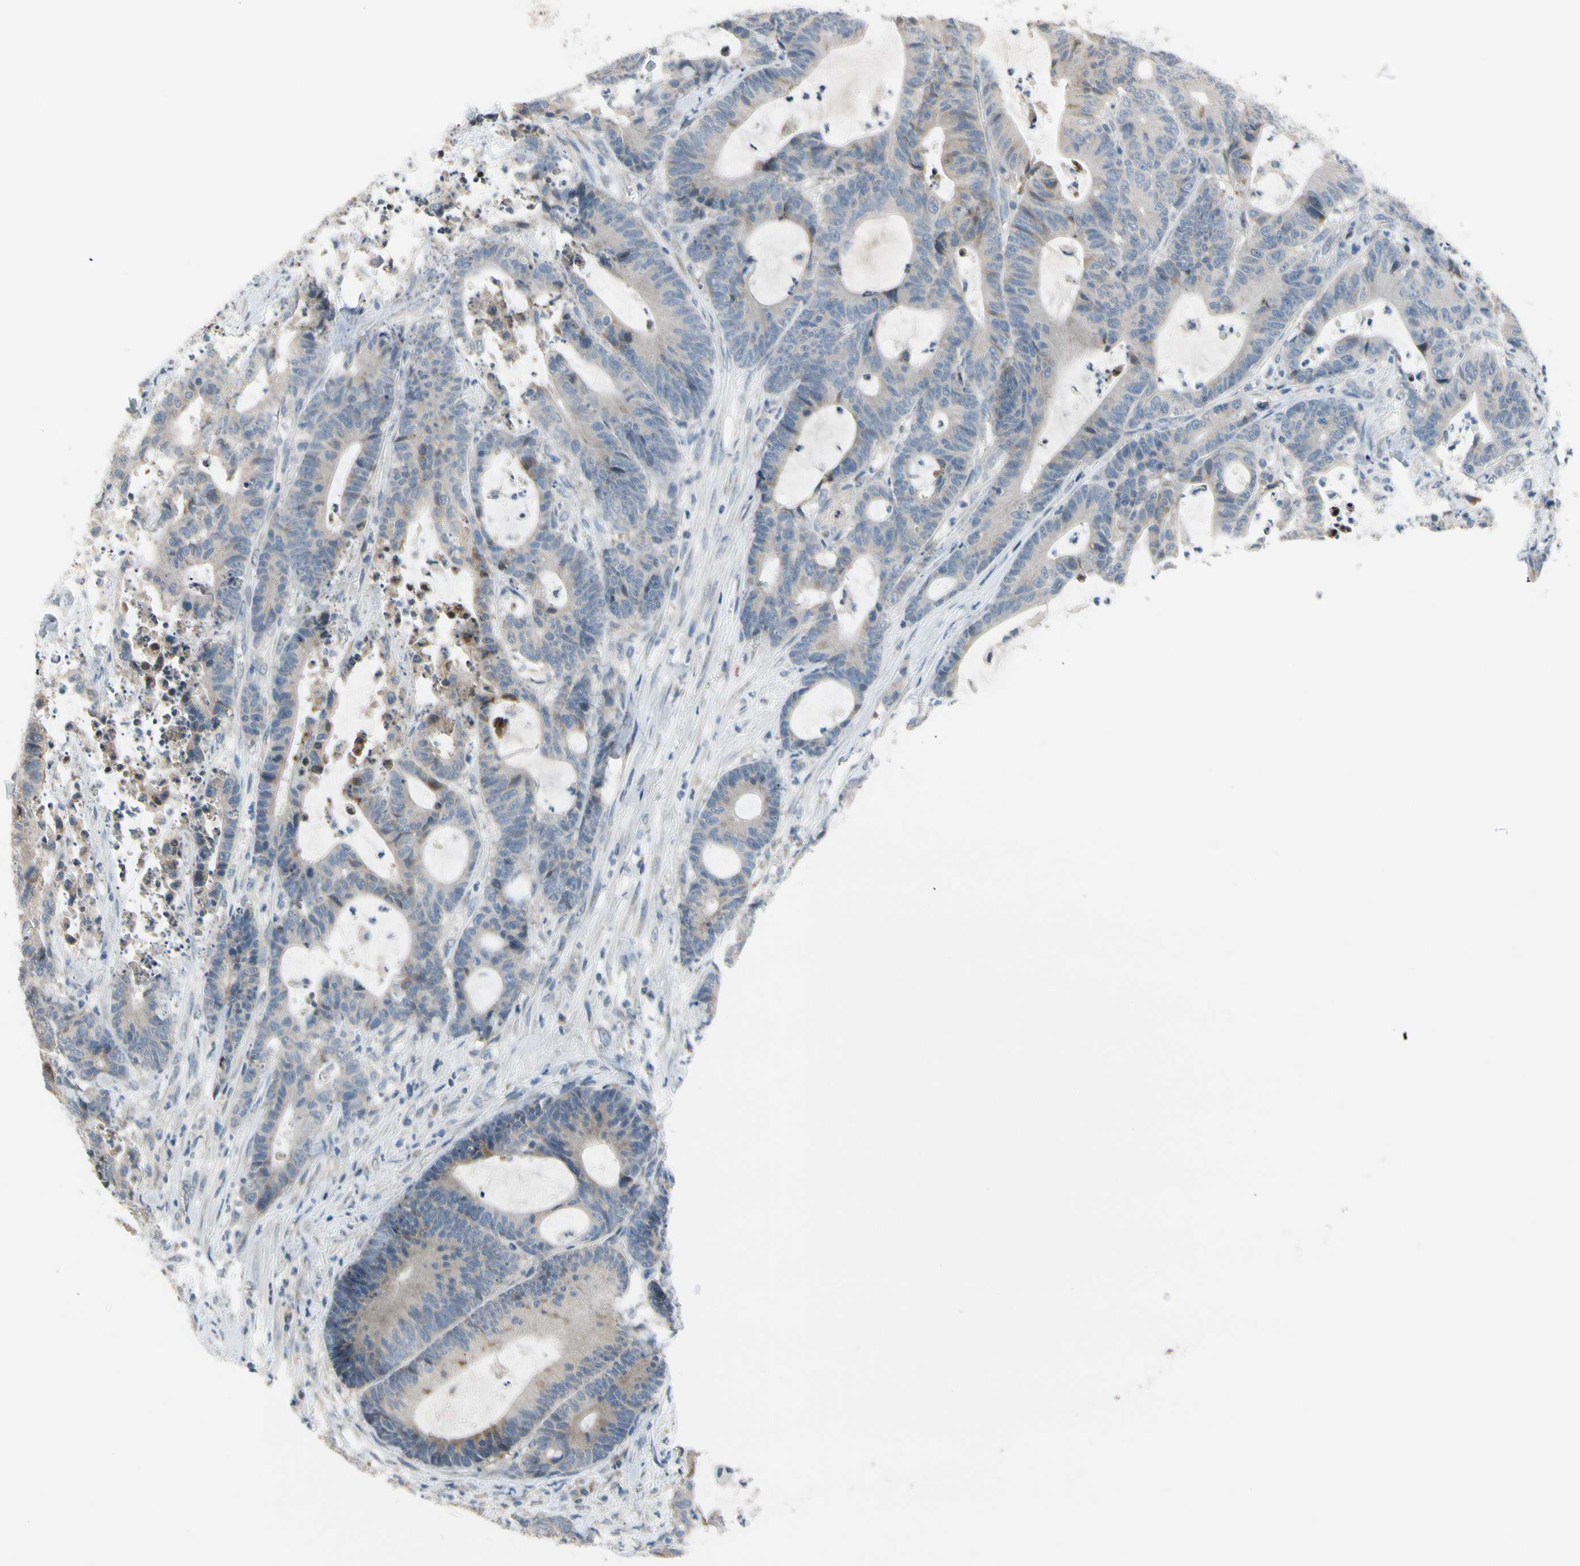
{"staining": {"intensity": "weak", "quantity": ">75%", "location": "cytoplasmic/membranous"}, "tissue": "colorectal cancer", "cell_type": "Tumor cells", "image_type": "cancer", "snomed": [{"axis": "morphology", "description": "Adenocarcinoma, NOS"}, {"axis": "topography", "description": "Colon"}], "caption": "Adenocarcinoma (colorectal) was stained to show a protein in brown. There is low levels of weak cytoplasmic/membranous positivity in approximately >75% of tumor cells. (DAB IHC, brown staining for protein, blue staining for nuclei).", "gene": "PIP5K1B", "patient": {"sex": "female", "age": 84}}